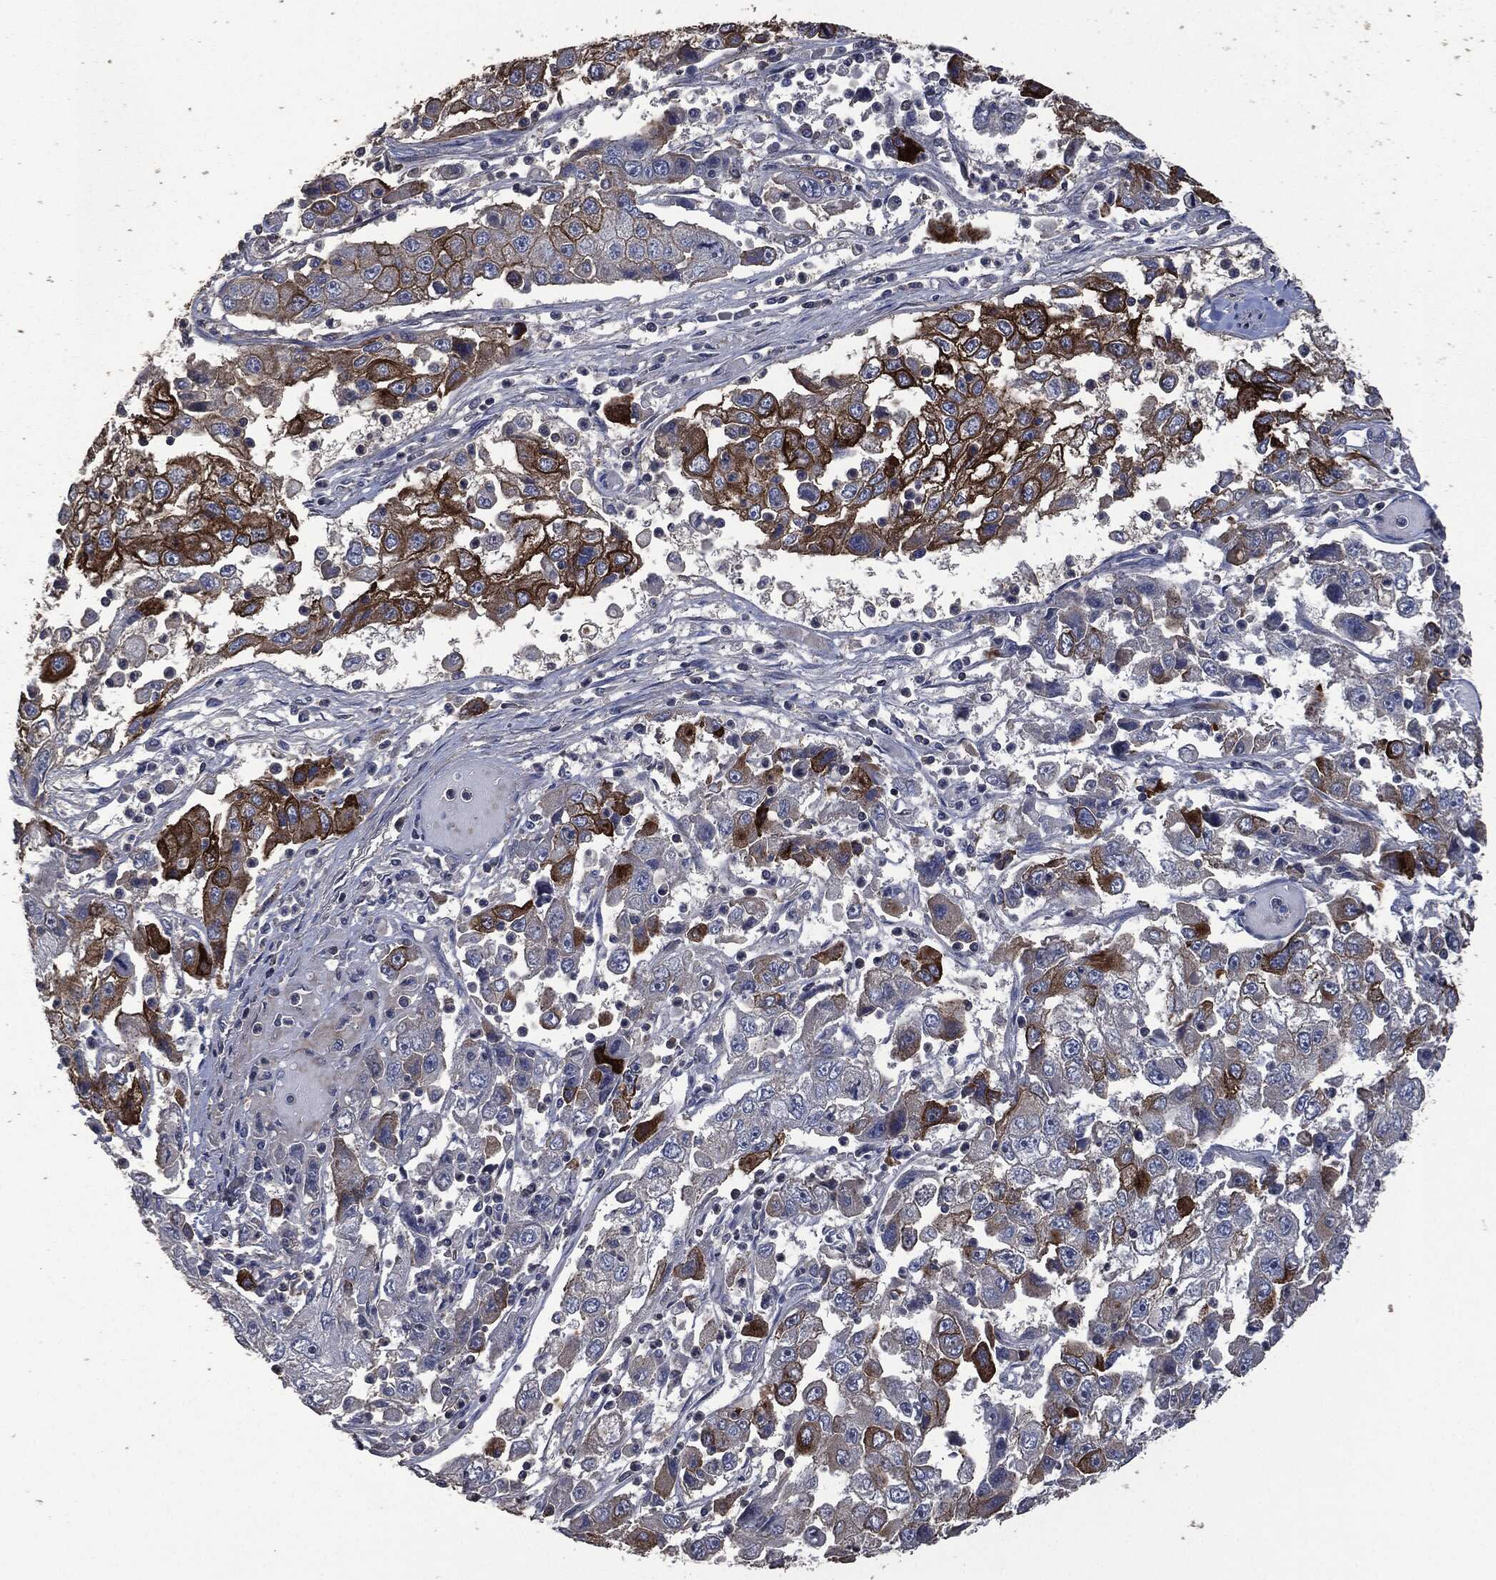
{"staining": {"intensity": "strong", "quantity": "25%-75%", "location": "cytoplasmic/membranous"}, "tissue": "cervical cancer", "cell_type": "Tumor cells", "image_type": "cancer", "snomed": [{"axis": "morphology", "description": "Squamous cell carcinoma, NOS"}, {"axis": "topography", "description": "Cervix"}], "caption": "Immunohistochemistry (IHC) image of neoplastic tissue: human squamous cell carcinoma (cervical) stained using immunohistochemistry reveals high levels of strong protein expression localized specifically in the cytoplasmic/membranous of tumor cells, appearing as a cytoplasmic/membranous brown color.", "gene": "MSLN", "patient": {"sex": "female", "age": 36}}